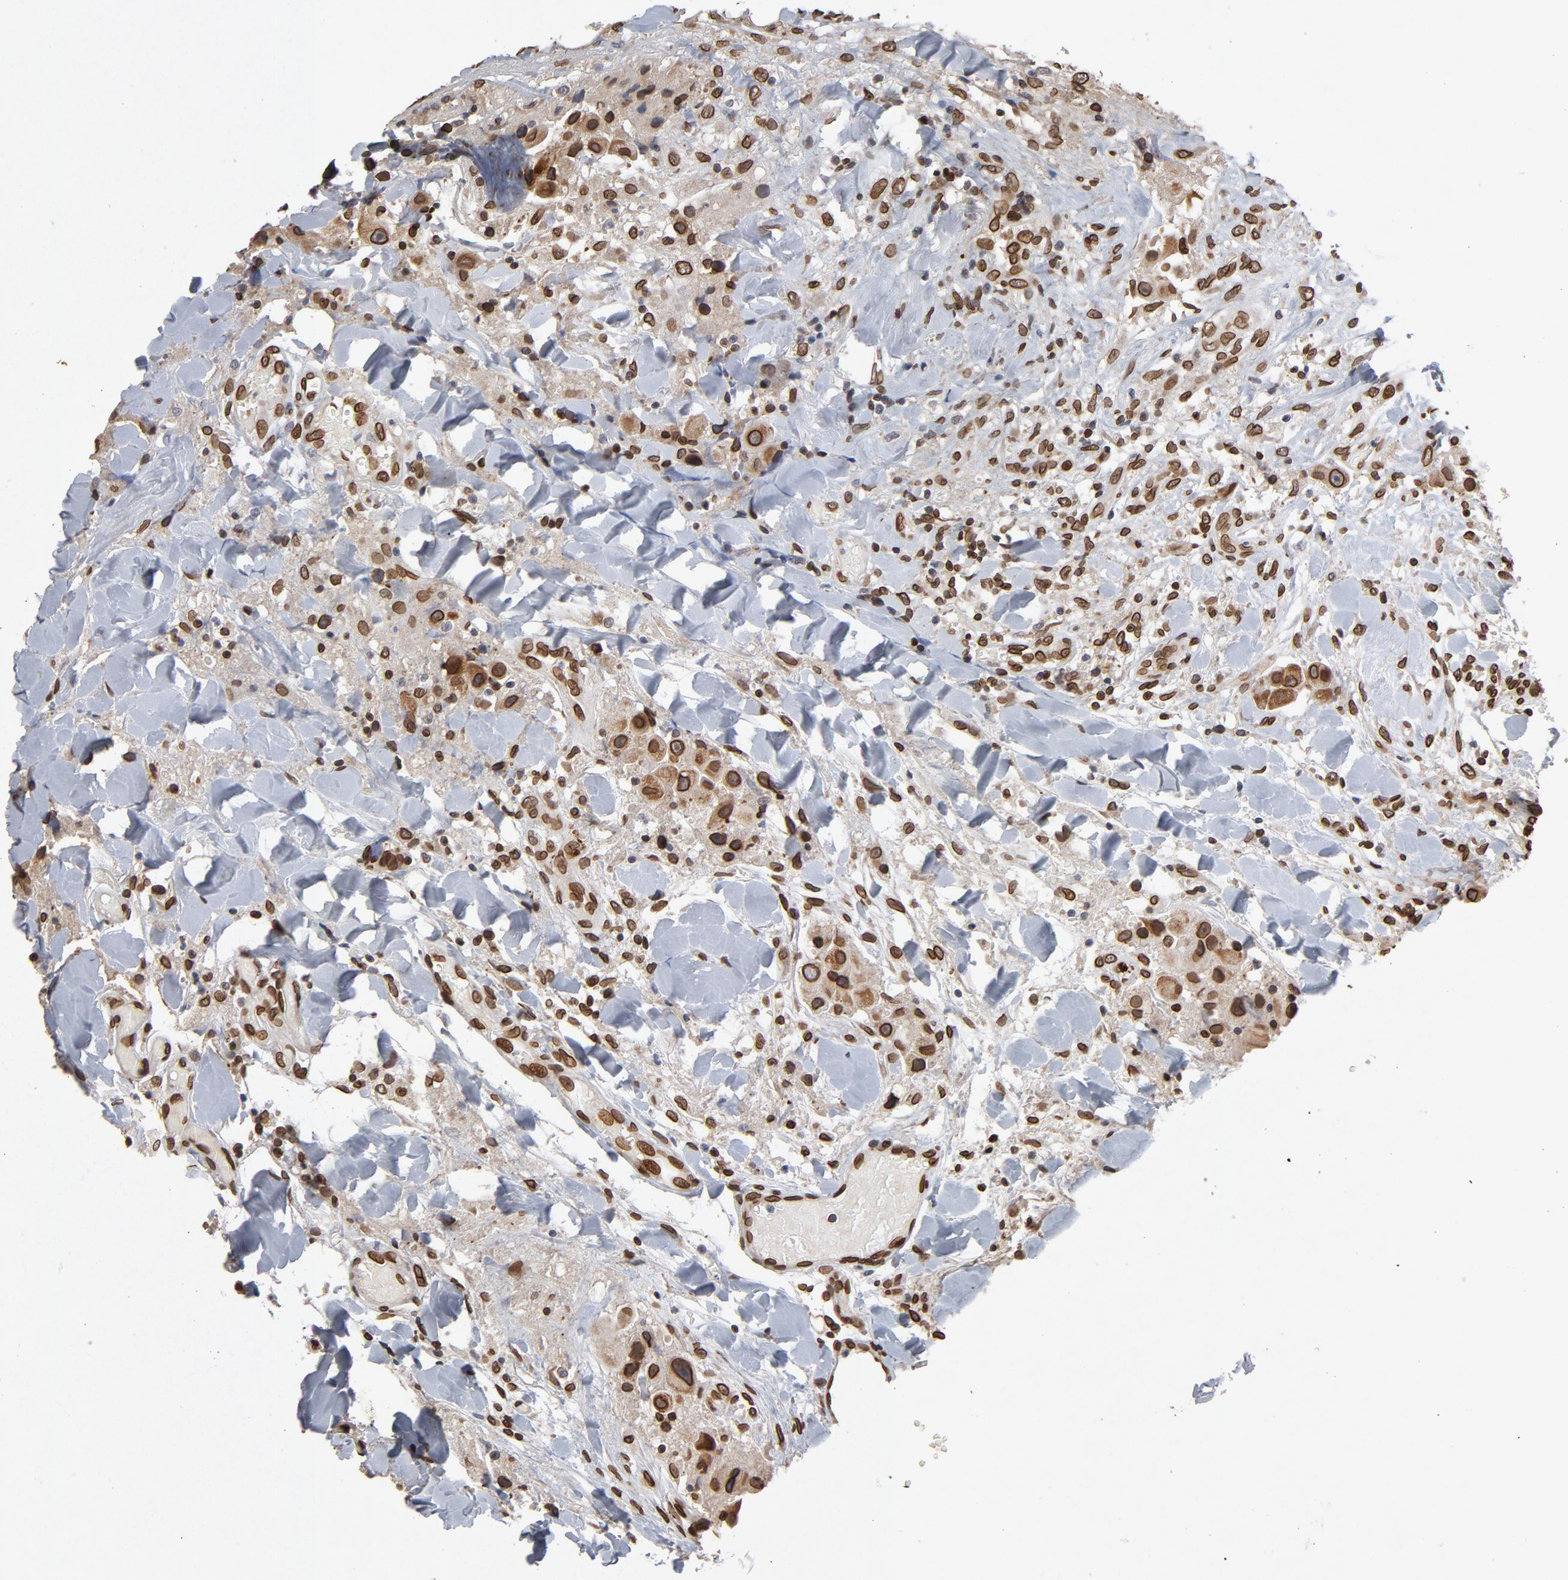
{"staining": {"intensity": "strong", "quantity": ">75%", "location": "cytoplasmic/membranous,nuclear"}, "tissue": "head and neck cancer", "cell_type": "Tumor cells", "image_type": "cancer", "snomed": [{"axis": "morphology", "description": "Normal tissue, NOS"}, {"axis": "morphology", "description": "Adenocarcinoma, NOS"}, {"axis": "topography", "description": "Salivary gland"}, {"axis": "topography", "description": "Head-Neck"}], "caption": "This is an image of immunohistochemistry (IHC) staining of head and neck cancer (adenocarcinoma), which shows strong staining in the cytoplasmic/membranous and nuclear of tumor cells.", "gene": "LMNA", "patient": {"sex": "male", "age": 80}}